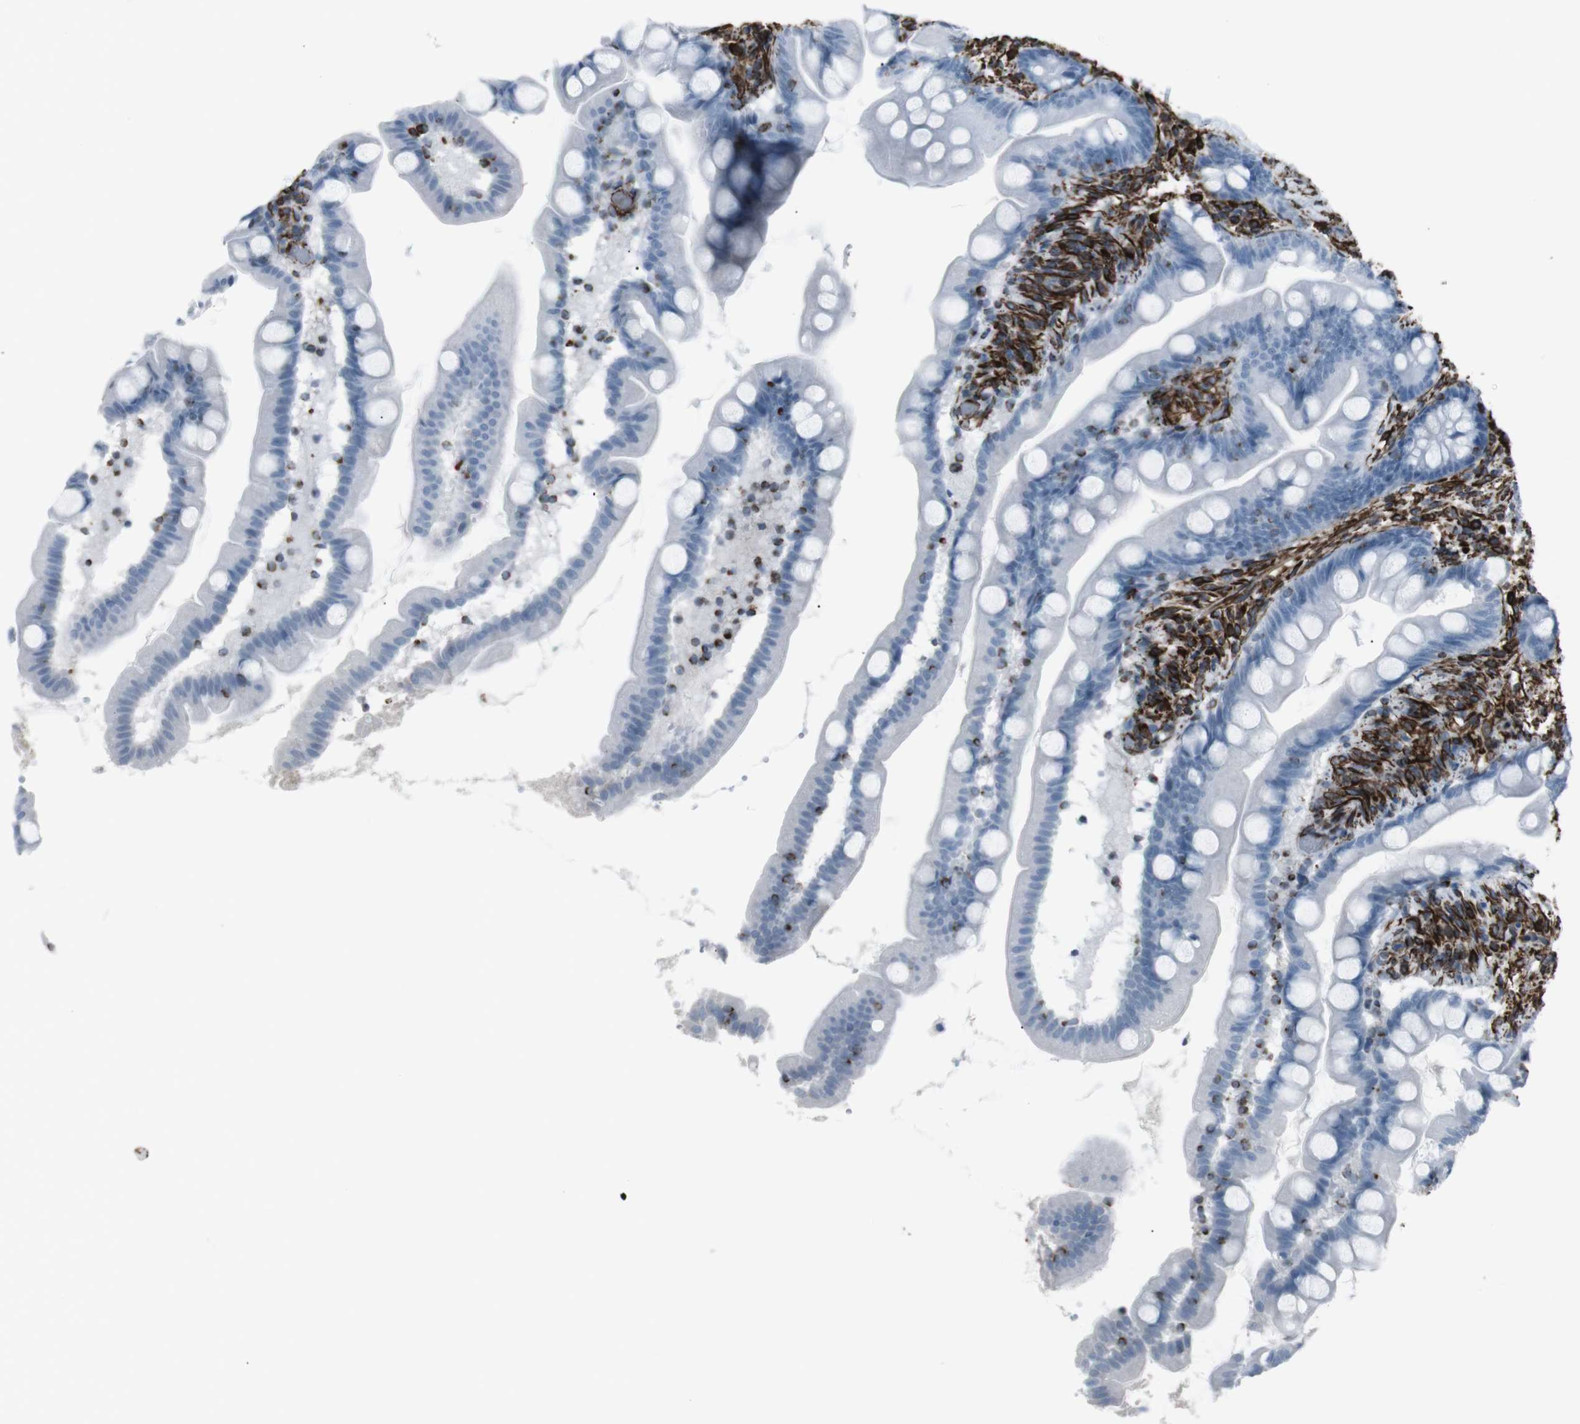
{"staining": {"intensity": "negative", "quantity": "none", "location": "none"}, "tissue": "small intestine", "cell_type": "Glandular cells", "image_type": "normal", "snomed": [{"axis": "morphology", "description": "Normal tissue, NOS"}, {"axis": "topography", "description": "Small intestine"}], "caption": "This is an IHC image of benign human small intestine. There is no positivity in glandular cells.", "gene": "ZDHHC6", "patient": {"sex": "female", "age": 56}}